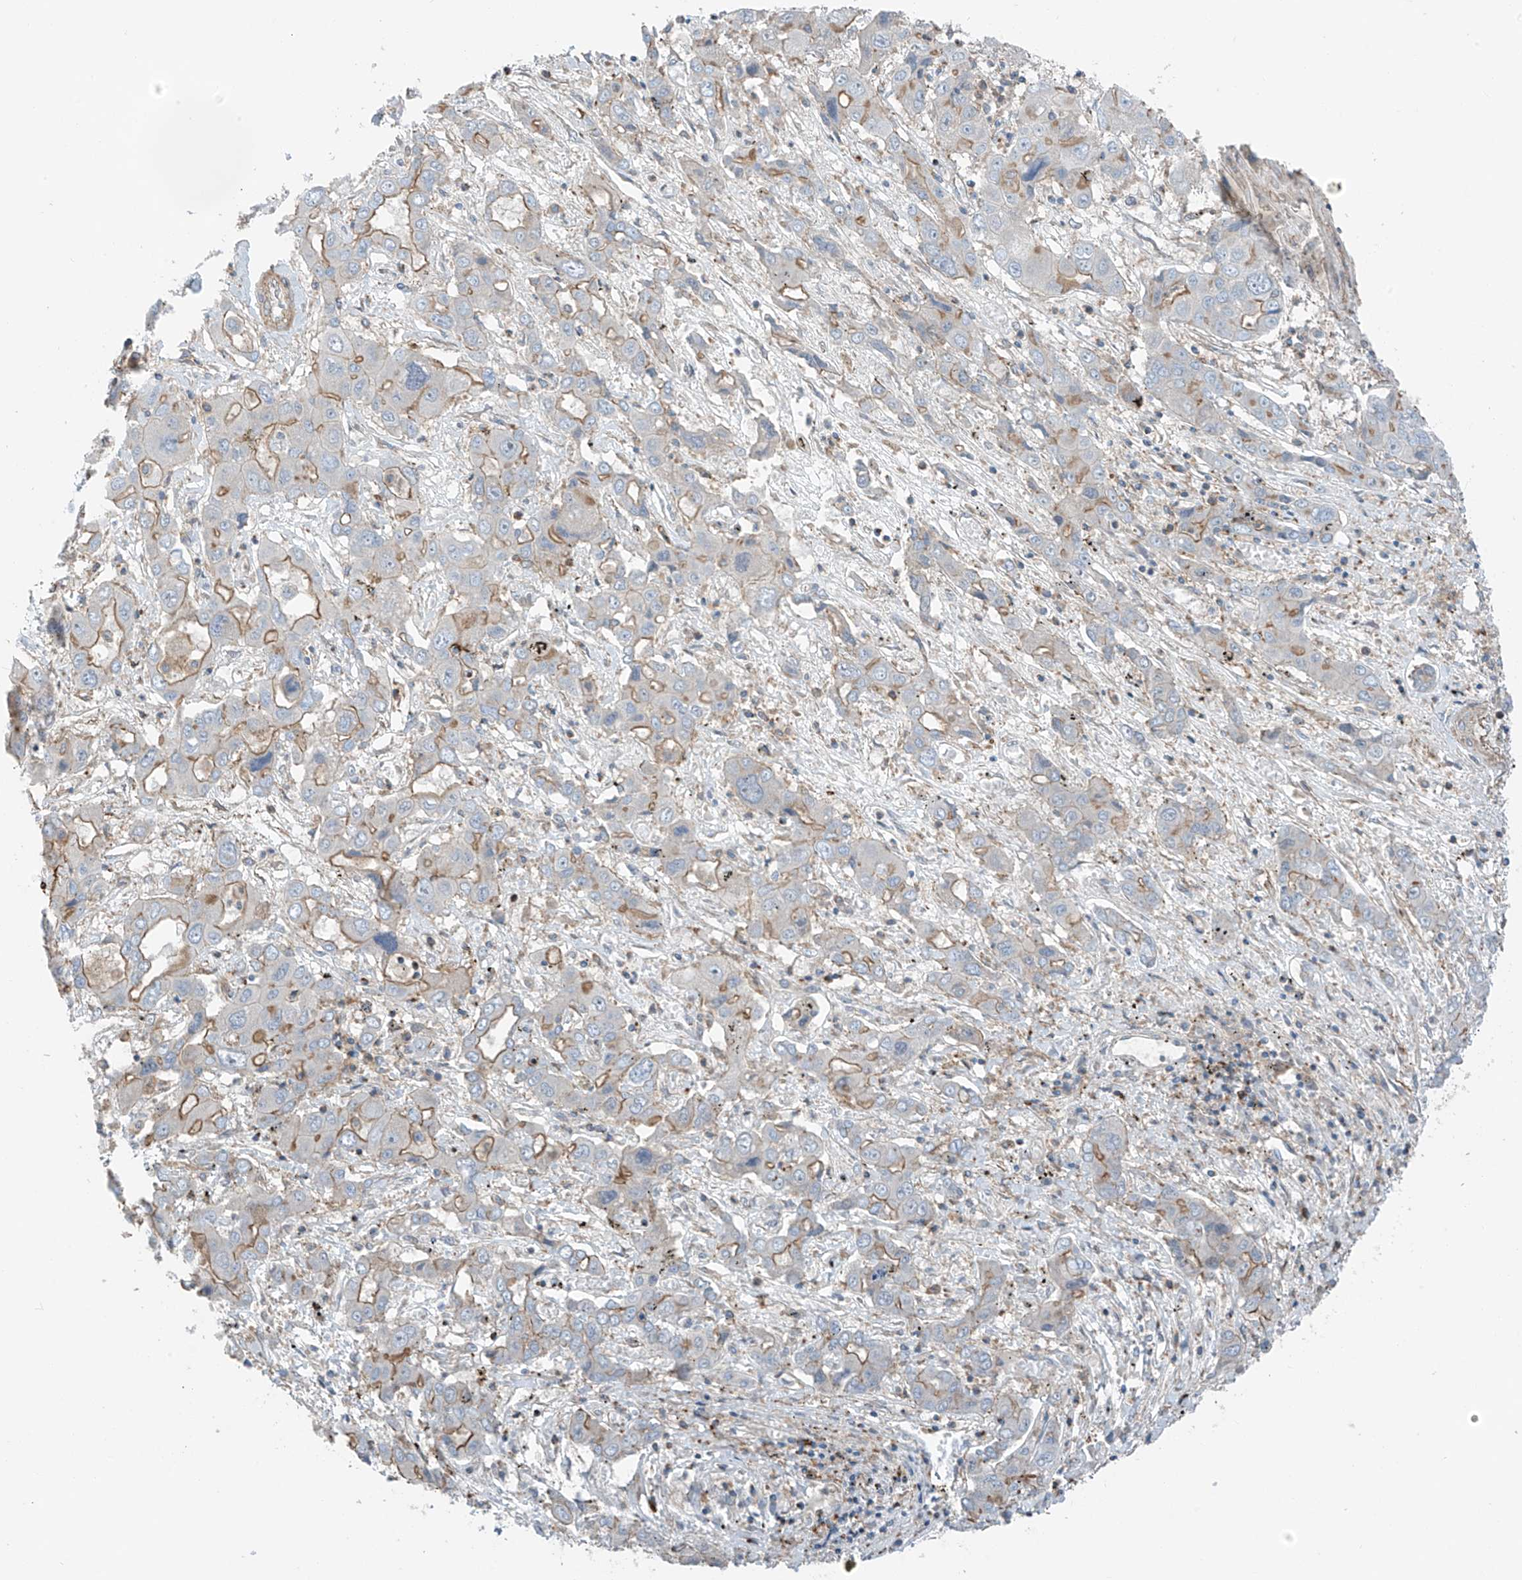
{"staining": {"intensity": "weak", "quantity": "<25%", "location": "cytoplasmic/membranous"}, "tissue": "liver cancer", "cell_type": "Tumor cells", "image_type": "cancer", "snomed": [{"axis": "morphology", "description": "Cholangiocarcinoma"}, {"axis": "topography", "description": "Liver"}], "caption": "High magnification brightfield microscopy of cholangiocarcinoma (liver) stained with DAB (brown) and counterstained with hematoxylin (blue): tumor cells show no significant staining.", "gene": "SLC1A5", "patient": {"sex": "male", "age": 67}}